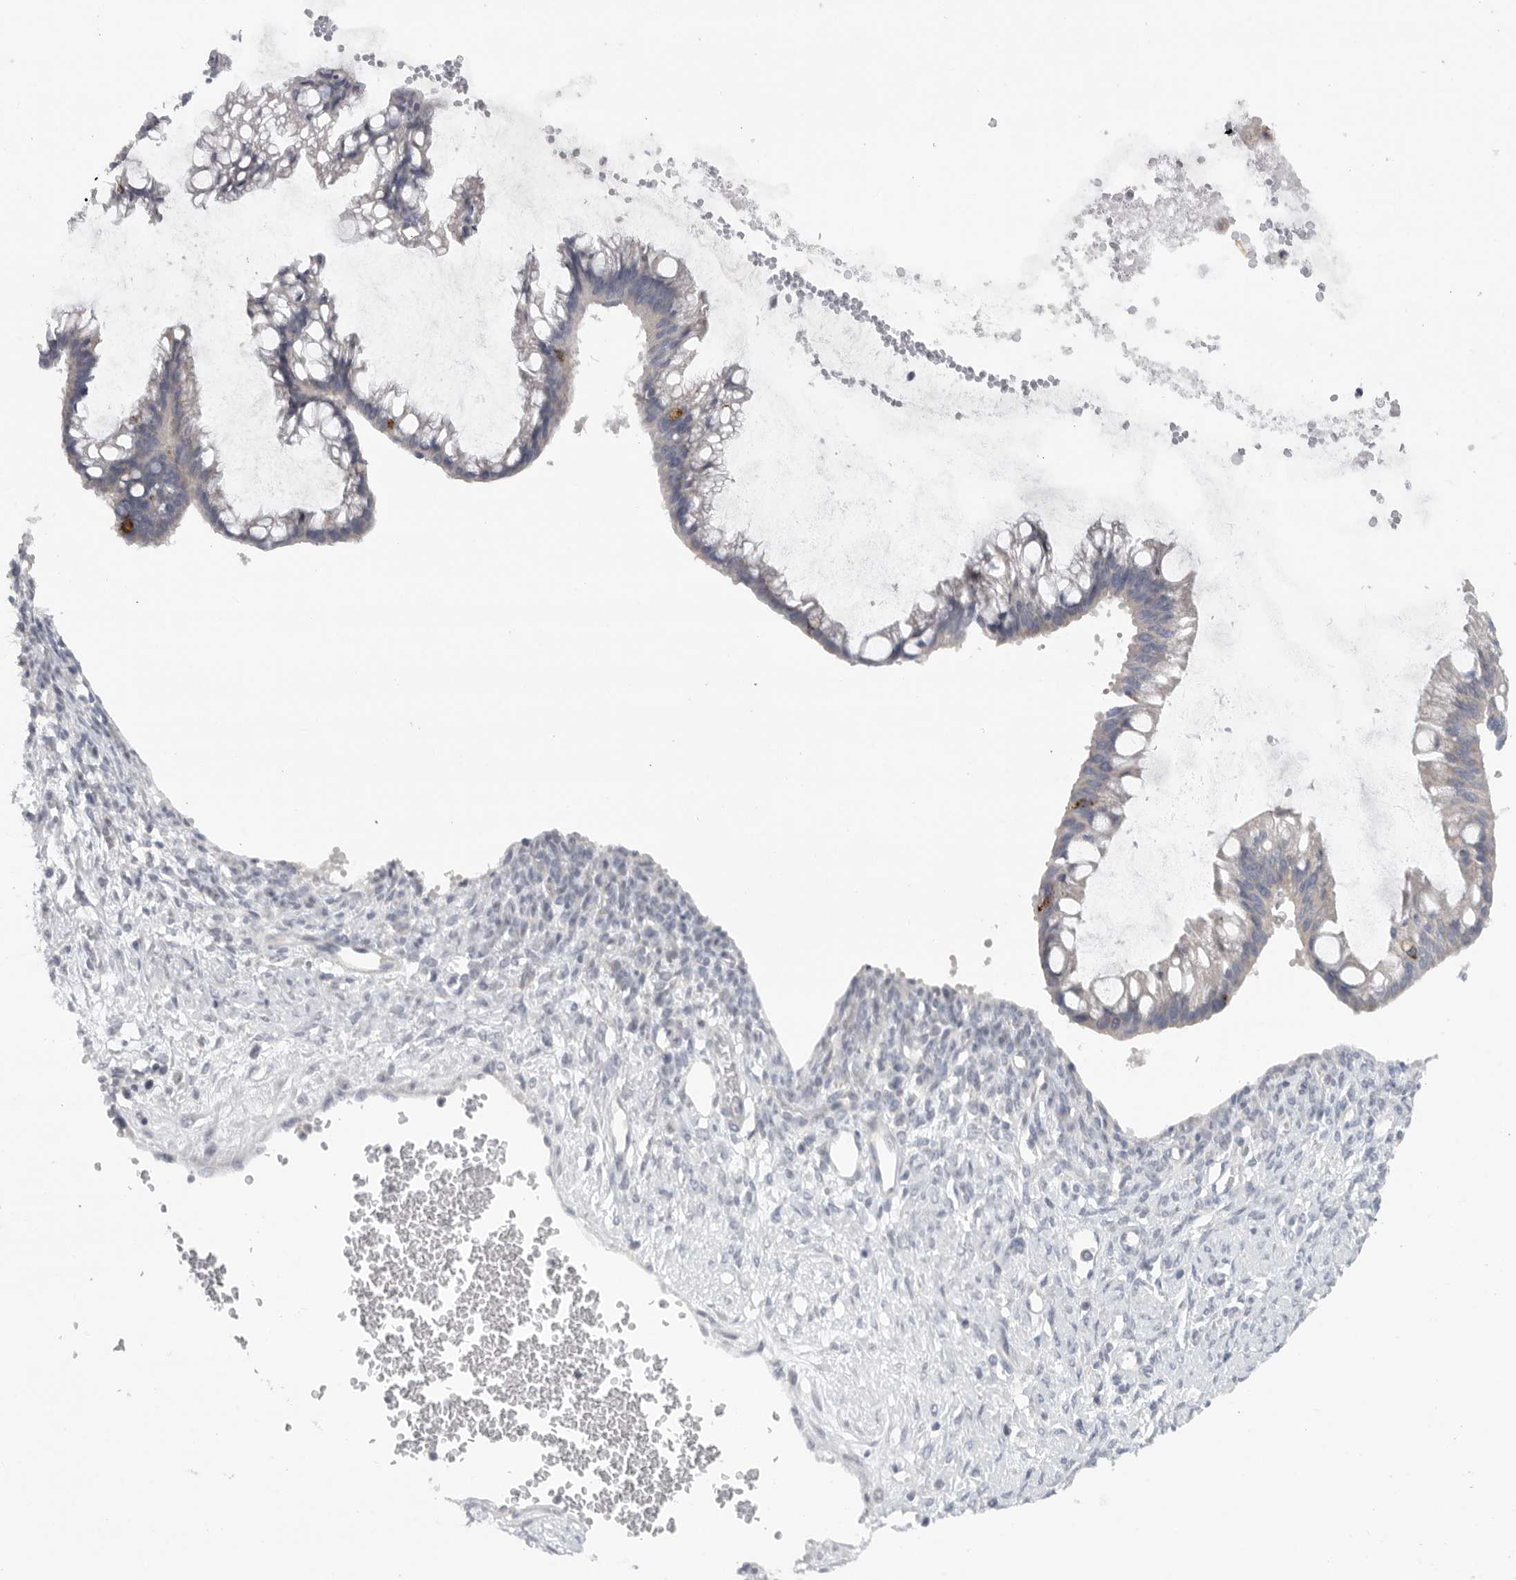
{"staining": {"intensity": "negative", "quantity": "none", "location": "none"}, "tissue": "ovarian cancer", "cell_type": "Tumor cells", "image_type": "cancer", "snomed": [{"axis": "morphology", "description": "Cystadenocarcinoma, mucinous, NOS"}, {"axis": "topography", "description": "Ovary"}], "caption": "Immunohistochemistry (IHC) image of neoplastic tissue: ovarian cancer (mucinous cystadenocarcinoma) stained with DAB (3,3'-diaminobenzidine) displays no significant protein staining in tumor cells.", "gene": "TMEM69", "patient": {"sex": "female", "age": 73}}